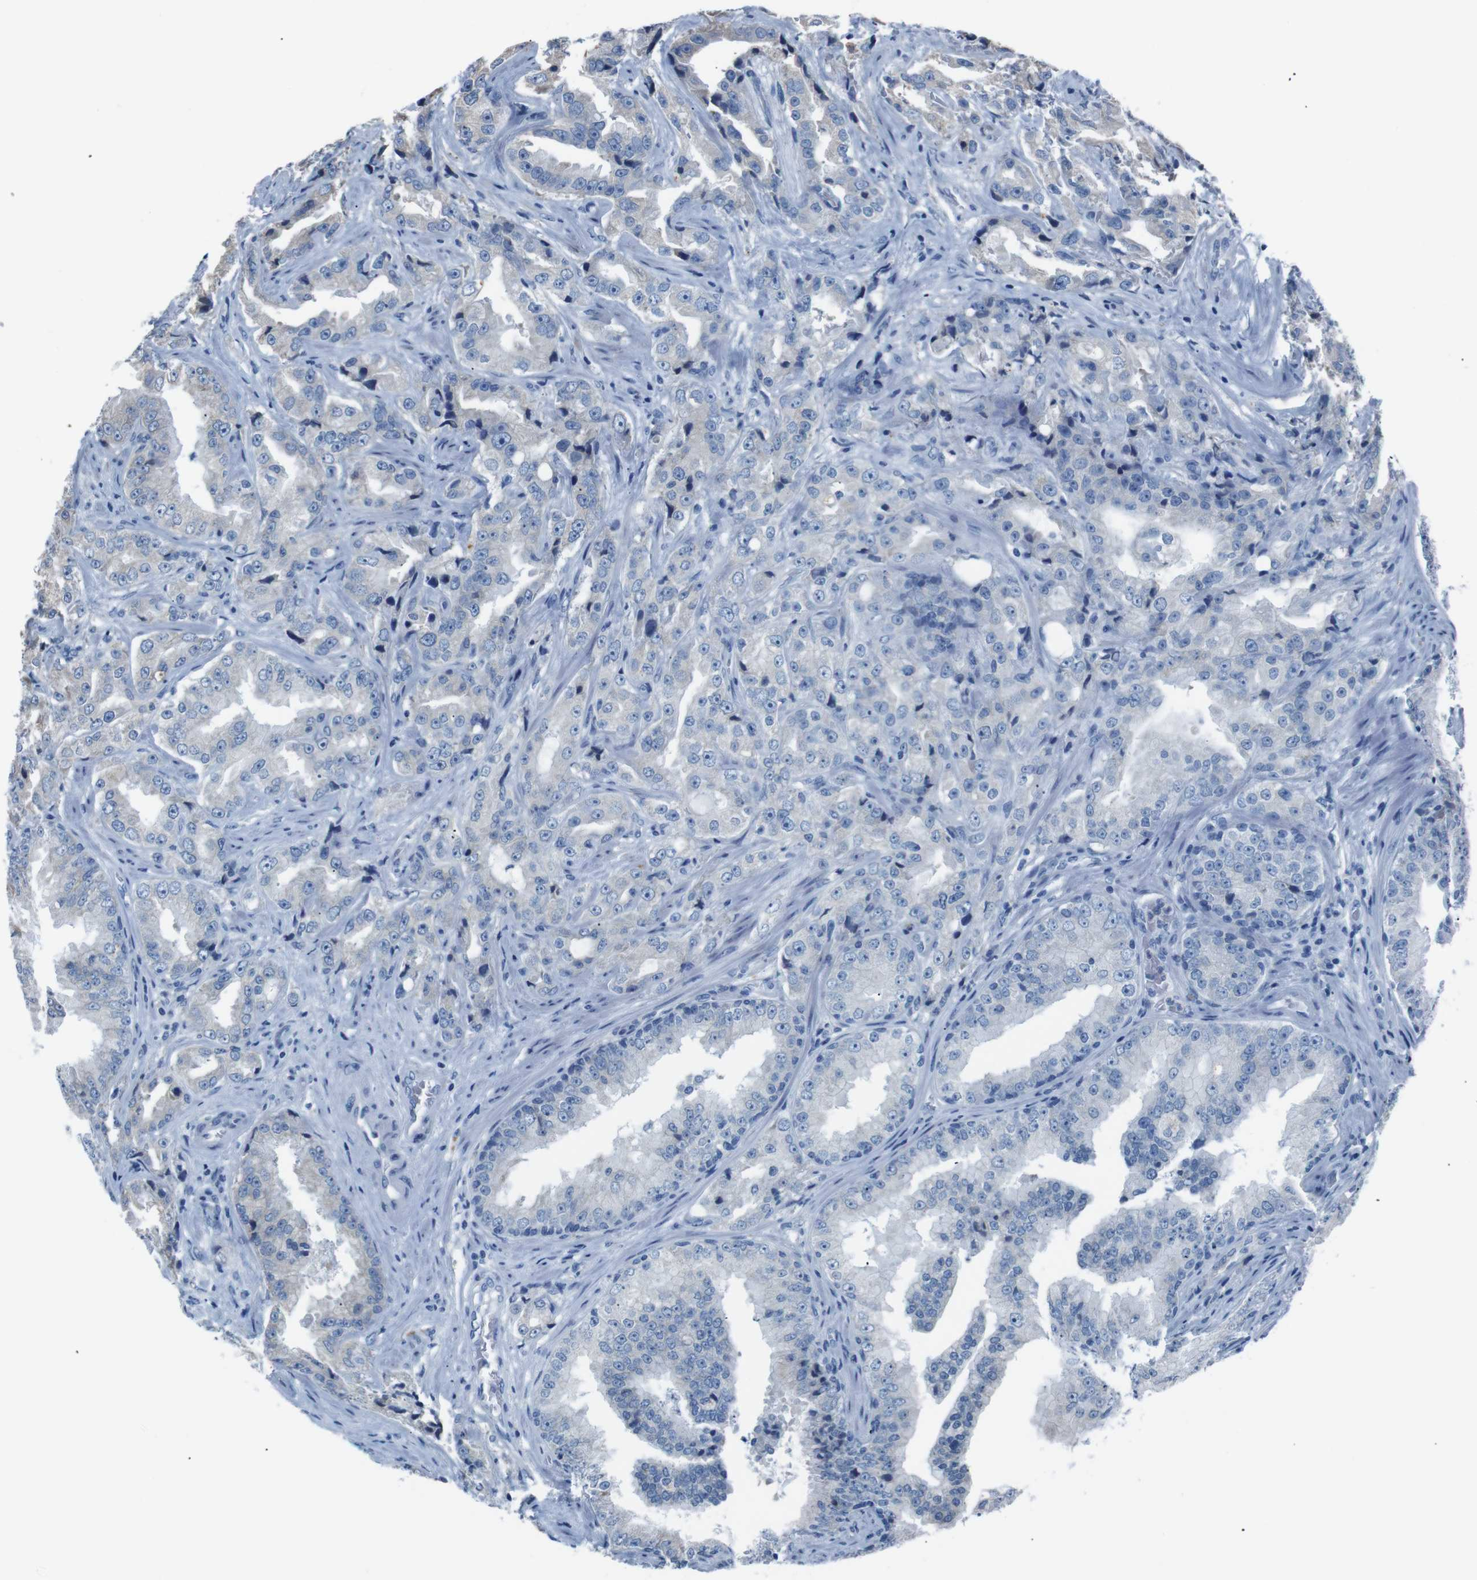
{"staining": {"intensity": "negative", "quantity": "none", "location": "none"}, "tissue": "prostate cancer", "cell_type": "Tumor cells", "image_type": "cancer", "snomed": [{"axis": "morphology", "description": "Adenocarcinoma, High grade"}, {"axis": "topography", "description": "Prostate"}], "caption": "A photomicrograph of prostate cancer (adenocarcinoma (high-grade)) stained for a protein shows no brown staining in tumor cells.", "gene": "SIGMAR1", "patient": {"sex": "male", "age": 73}}